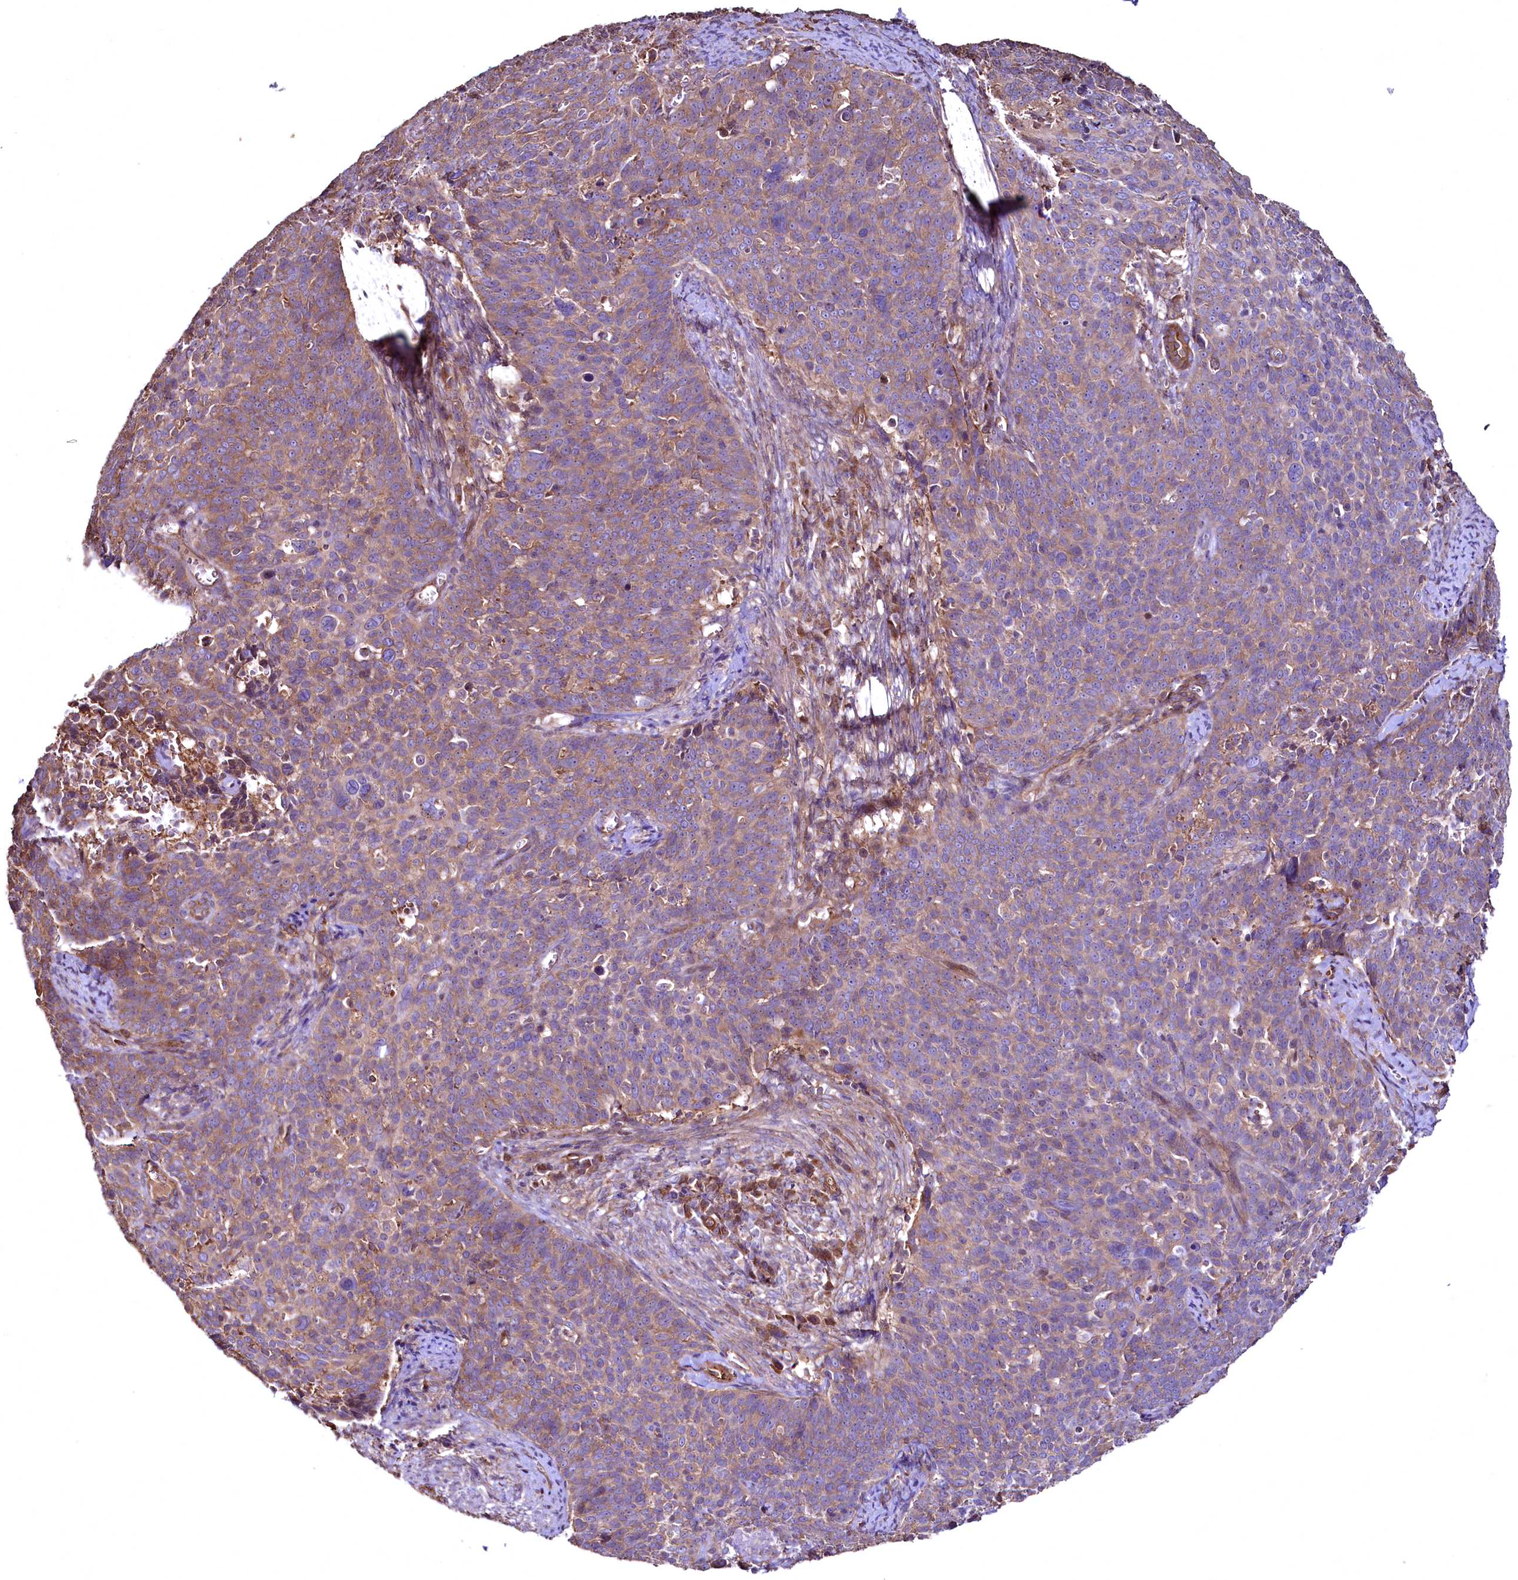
{"staining": {"intensity": "moderate", "quantity": ">75%", "location": "cytoplasmic/membranous"}, "tissue": "cervical cancer", "cell_type": "Tumor cells", "image_type": "cancer", "snomed": [{"axis": "morphology", "description": "Squamous cell carcinoma, NOS"}, {"axis": "topography", "description": "Cervix"}], "caption": "There is medium levels of moderate cytoplasmic/membranous positivity in tumor cells of cervical cancer (squamous cell carcinoma), as demonstrated by immunohistochemical staining (brown color).", "gene": "TBCEL", "patient": {"sex": "female", "age": 39}}